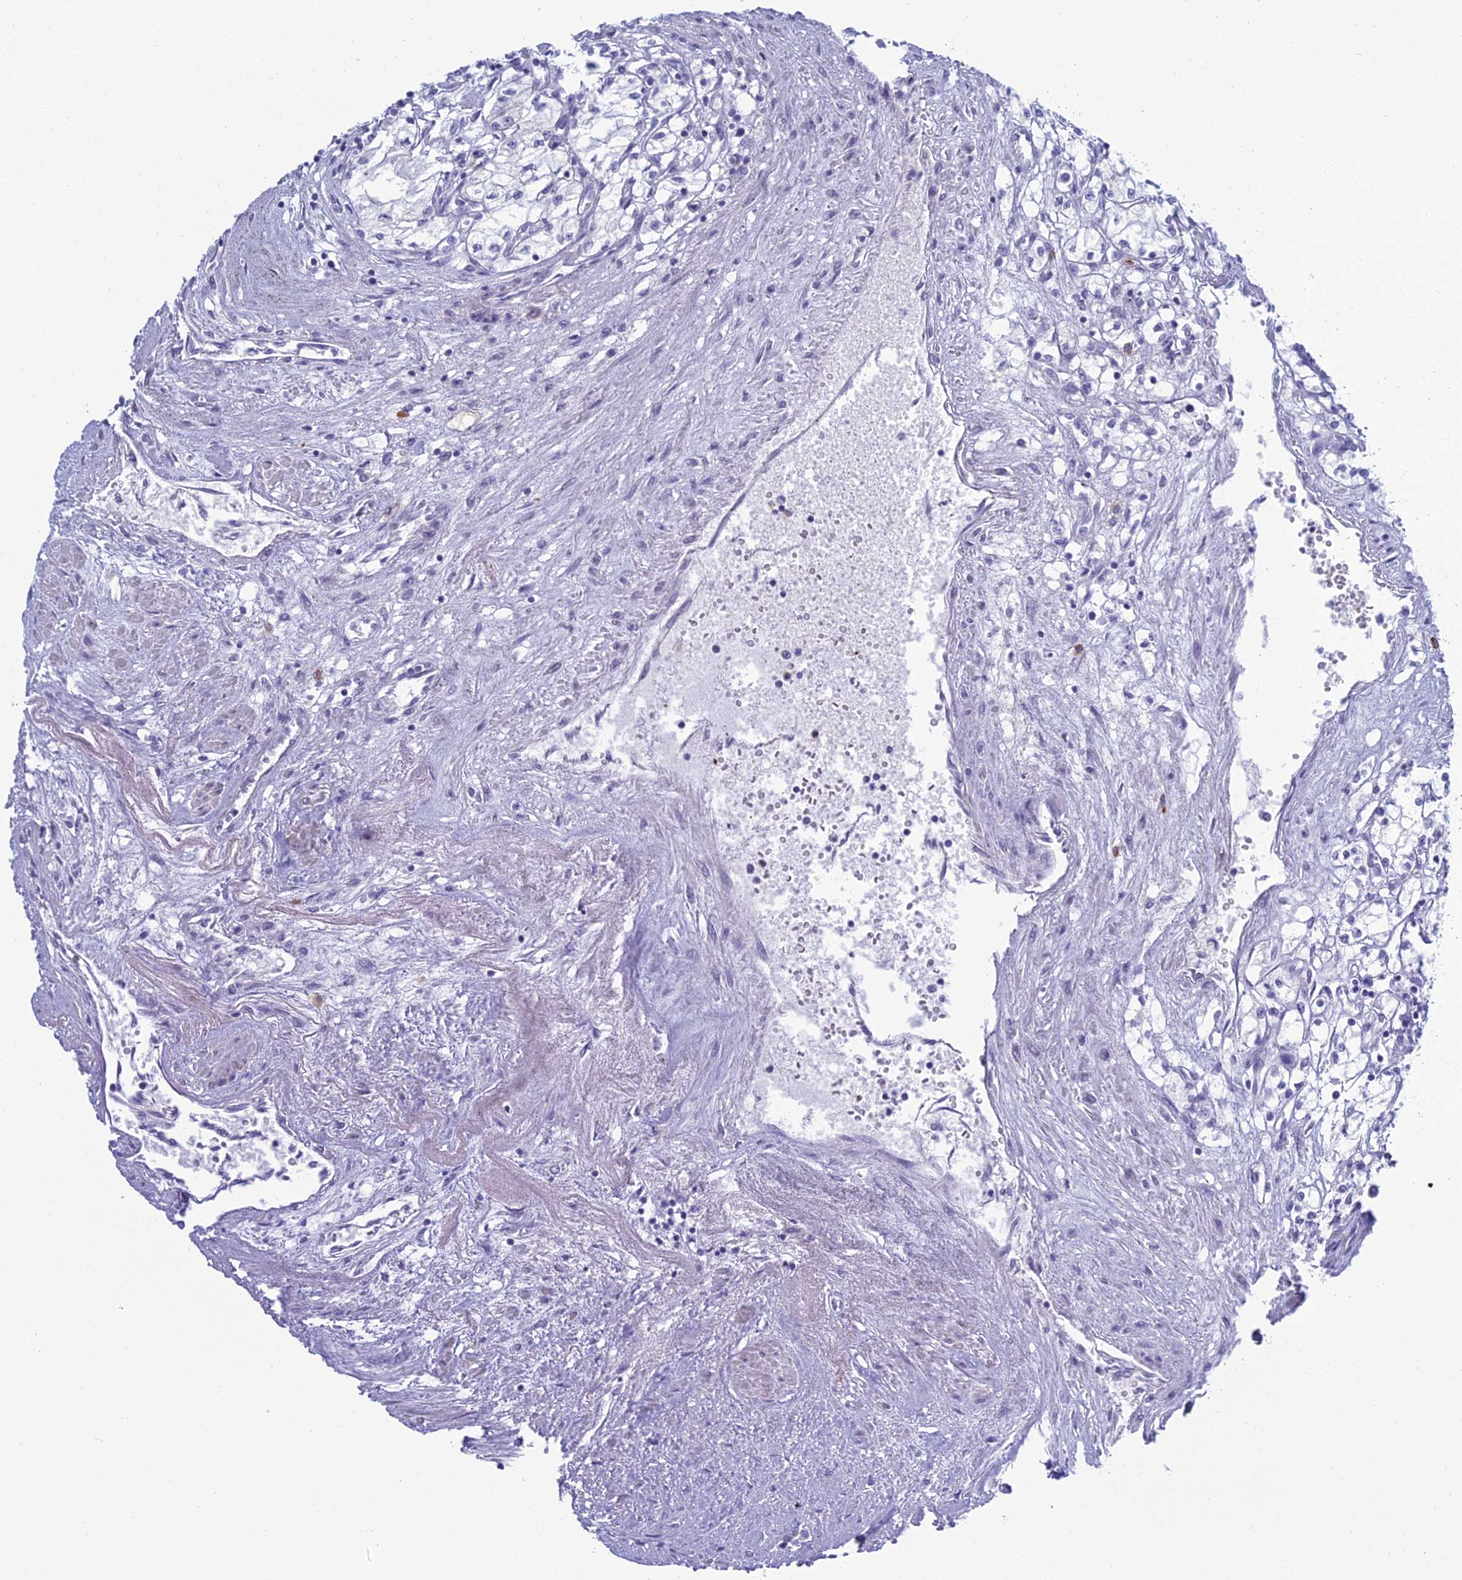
{"staining": {"intensity": "negative", "quantity": "none", "location": "none"}, "tissue": "renal cancer", "cell_type": "Tumor cells", "image_type": "cancer", "snomed": [{"axis": "morphology", "description": "Adenocarcinoma, NOS"}, {"axis": "topography", "description": "Kidney"}], "caption": "DAB (3,3'-diaminobenzidine) immunohistochemical staining of renal cancer (adenocarcinoma) exhibits no significant positivity in tumor cells.", "gene": "MUC13", "patient": {"sex": "male", "age": 59}}